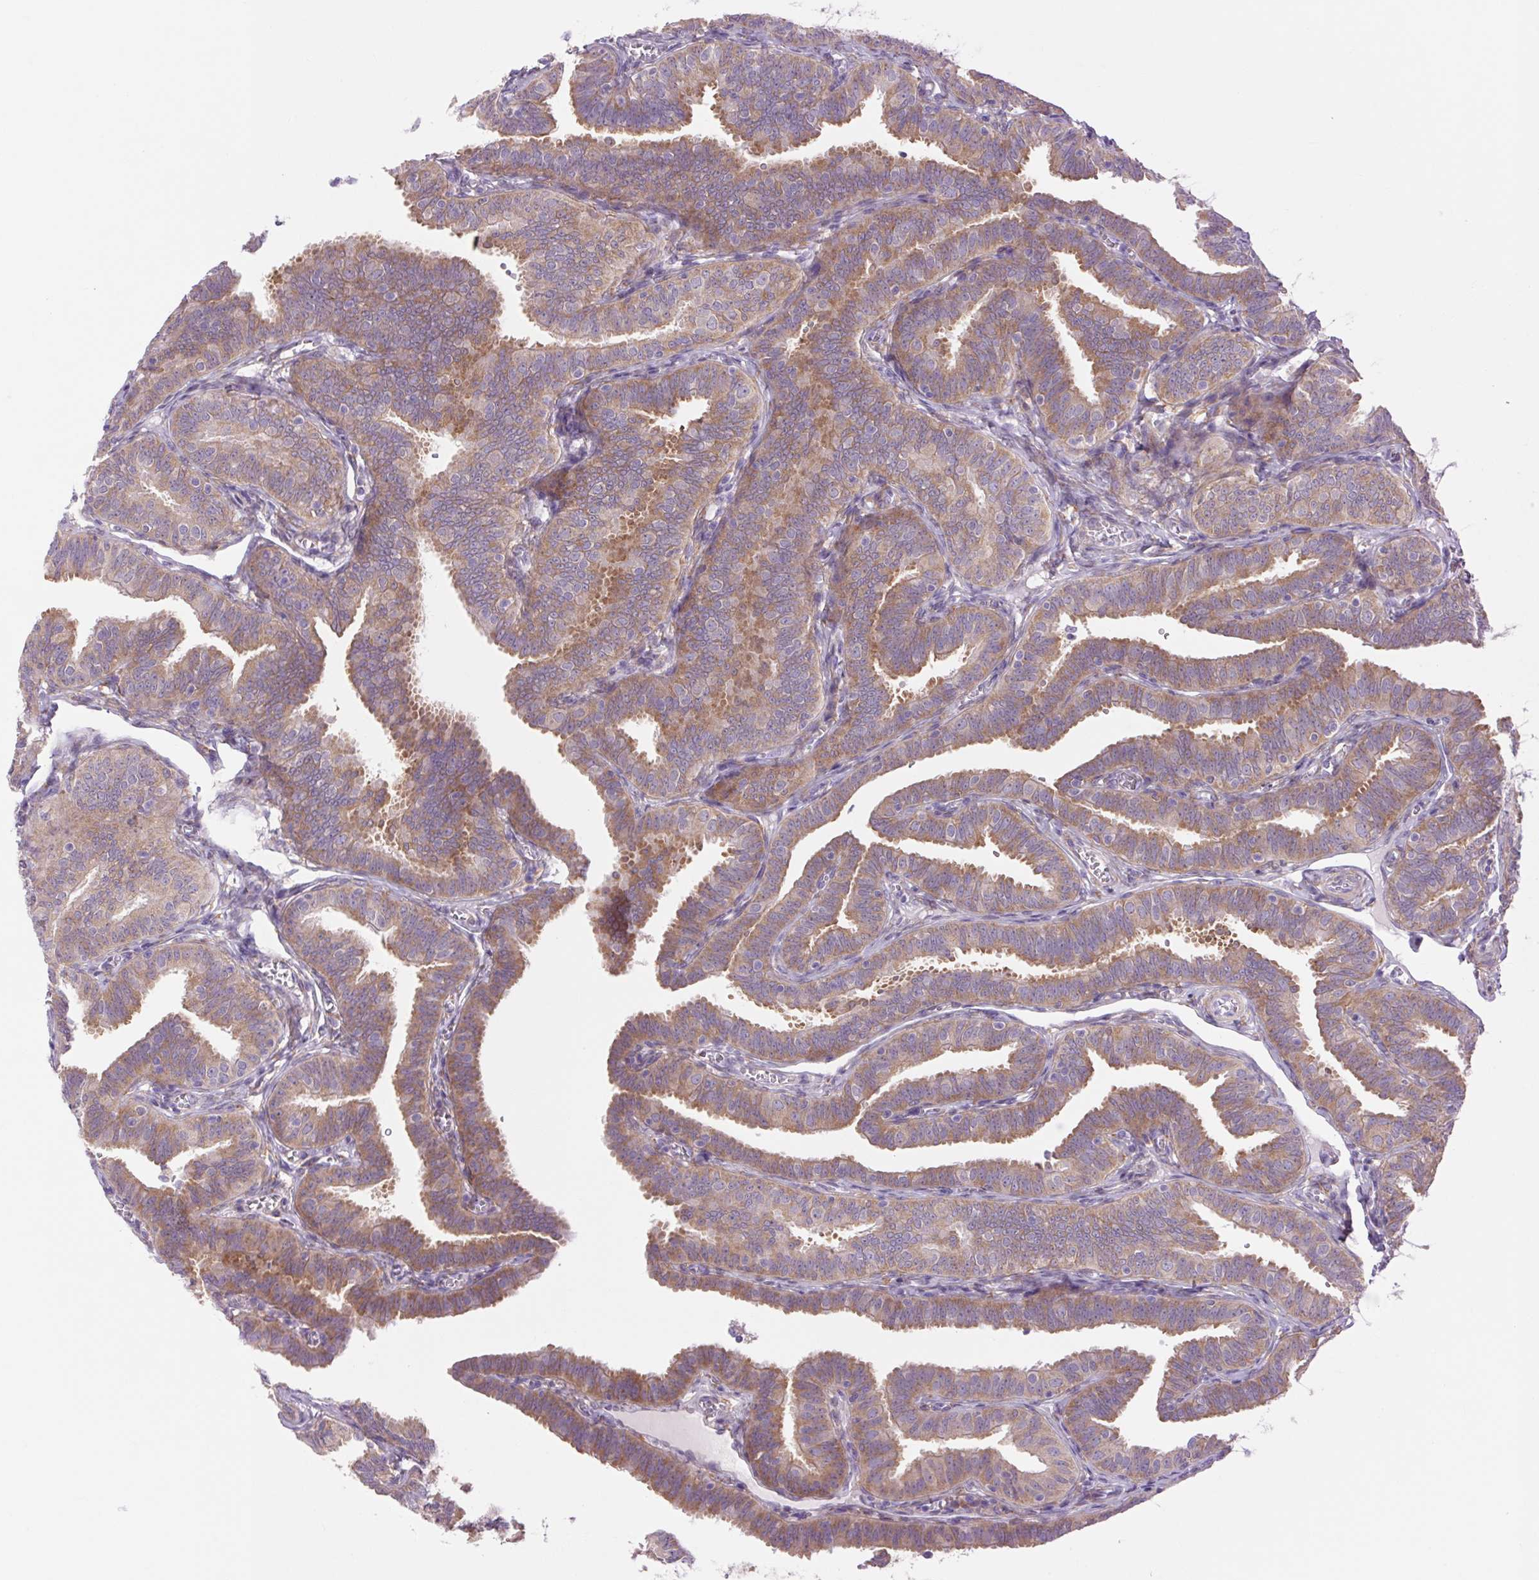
{"staining": {"intensity": "moderate", "quantity": ">75%", "location": "cytoplasmic/membranous"}, "tissue": "fallopian tube", "cell_type": "Glandular cells", "image_type": "normal", "snomed": [{"axis": "morphology", "description": "Normal tissue, NOS"}, {"axis": "topography", "description": "Fallopian tube"}], "caption": "Immunohistochemical staining of normal fallopian tube displays medium levels of moderate cytoplasmic/membranous staining in approximately >75% of glandular cells.", "gene": "SOWAHC", "patient": {"sex": "female", "age": 25}}